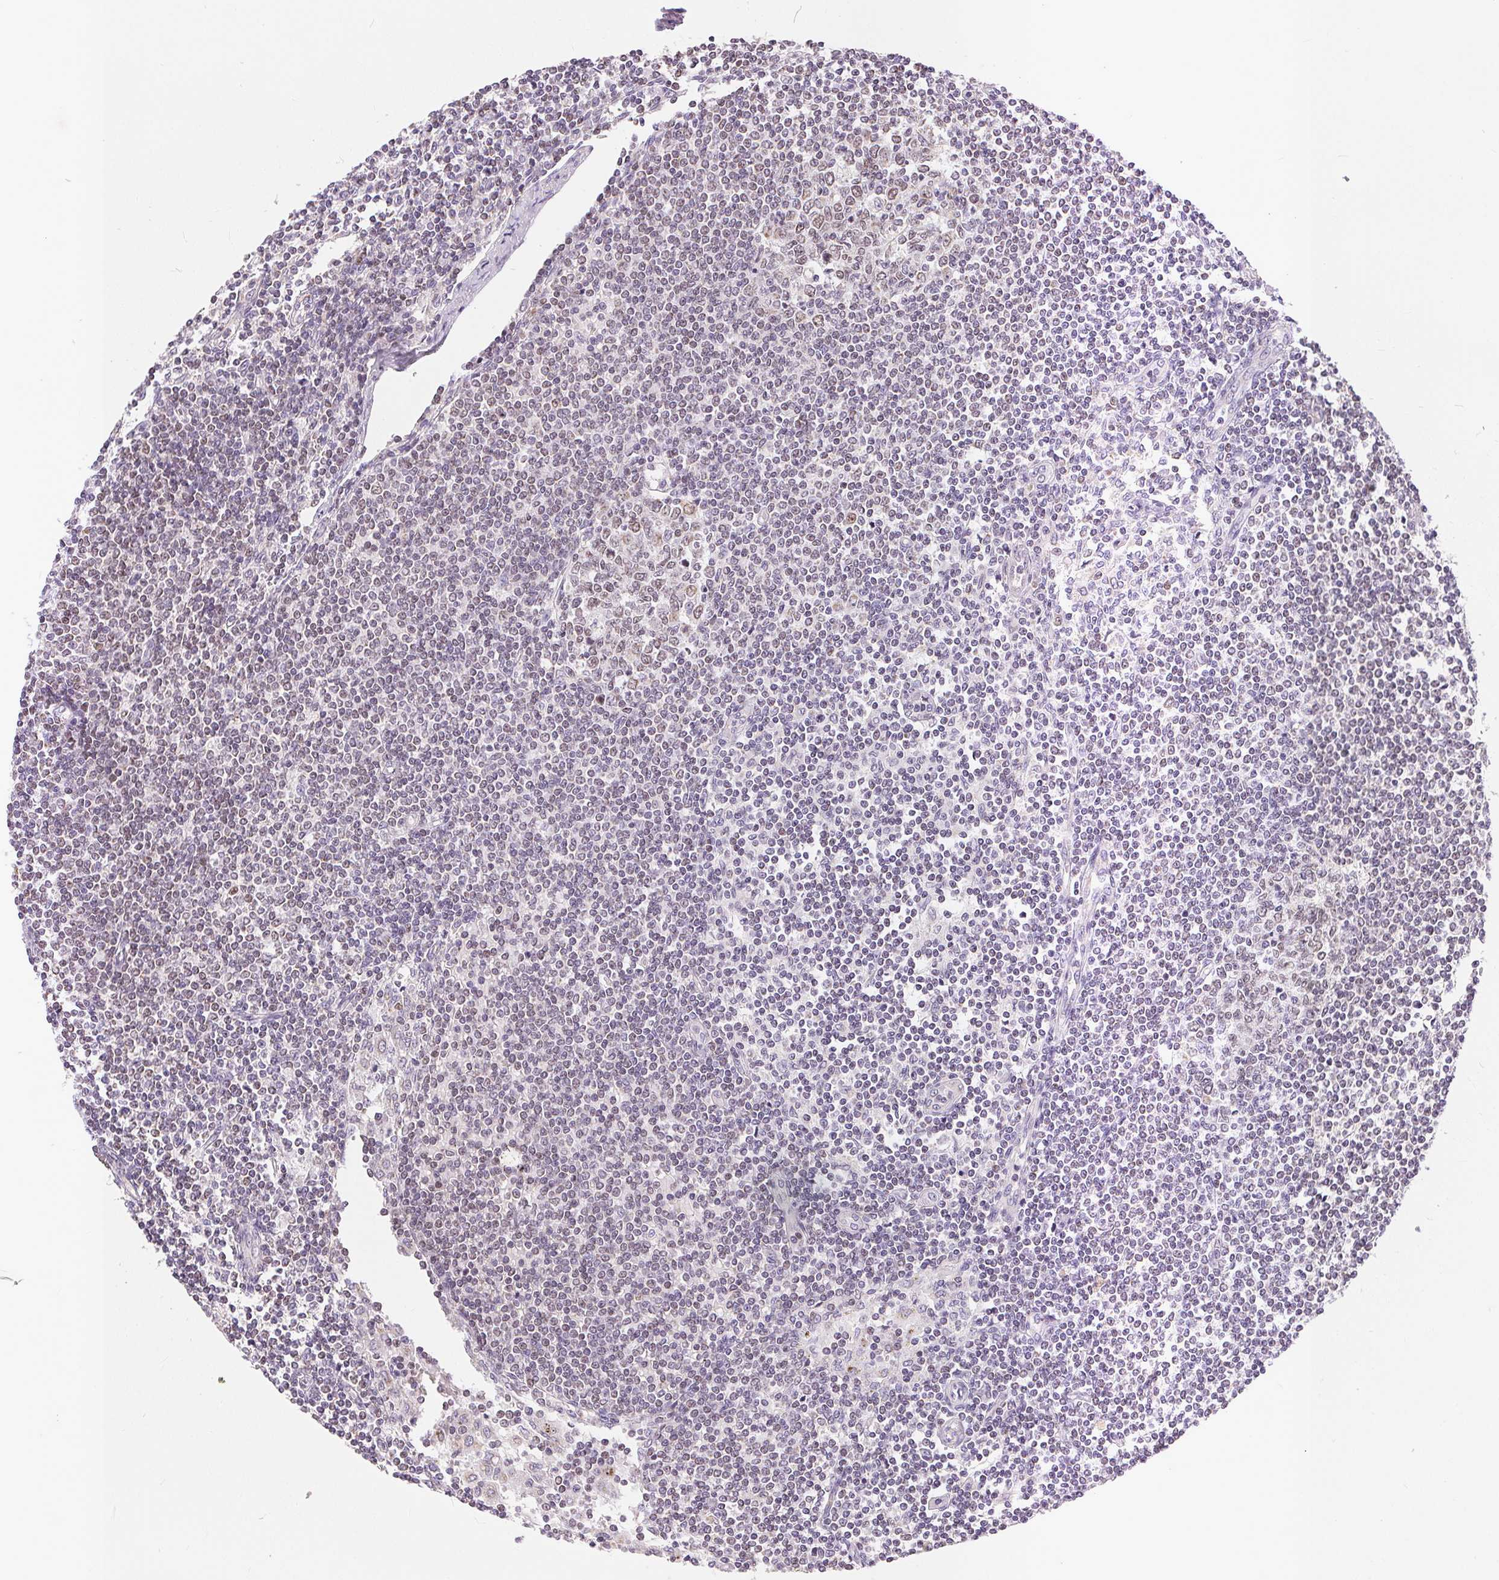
{"staining": {"intensity": "weak", "quantity": "<25%", "location": "nuclear"}, "tissue": "lymph node", "cell_type": "Germinal center cells", "image_type": "normal", "snomed": [{"axis": "morphology", "description": "Normal tissue, NOS"}, {"axis": "topography", "description": "Lymph node"}], "caption": "Histopathology image shows no protein staining in germinal center cells of unremarkable lymph node. Nuclei are stained in blue.", "gene": "POU2F2", "patient": {"sex": "female", "age": 69}}